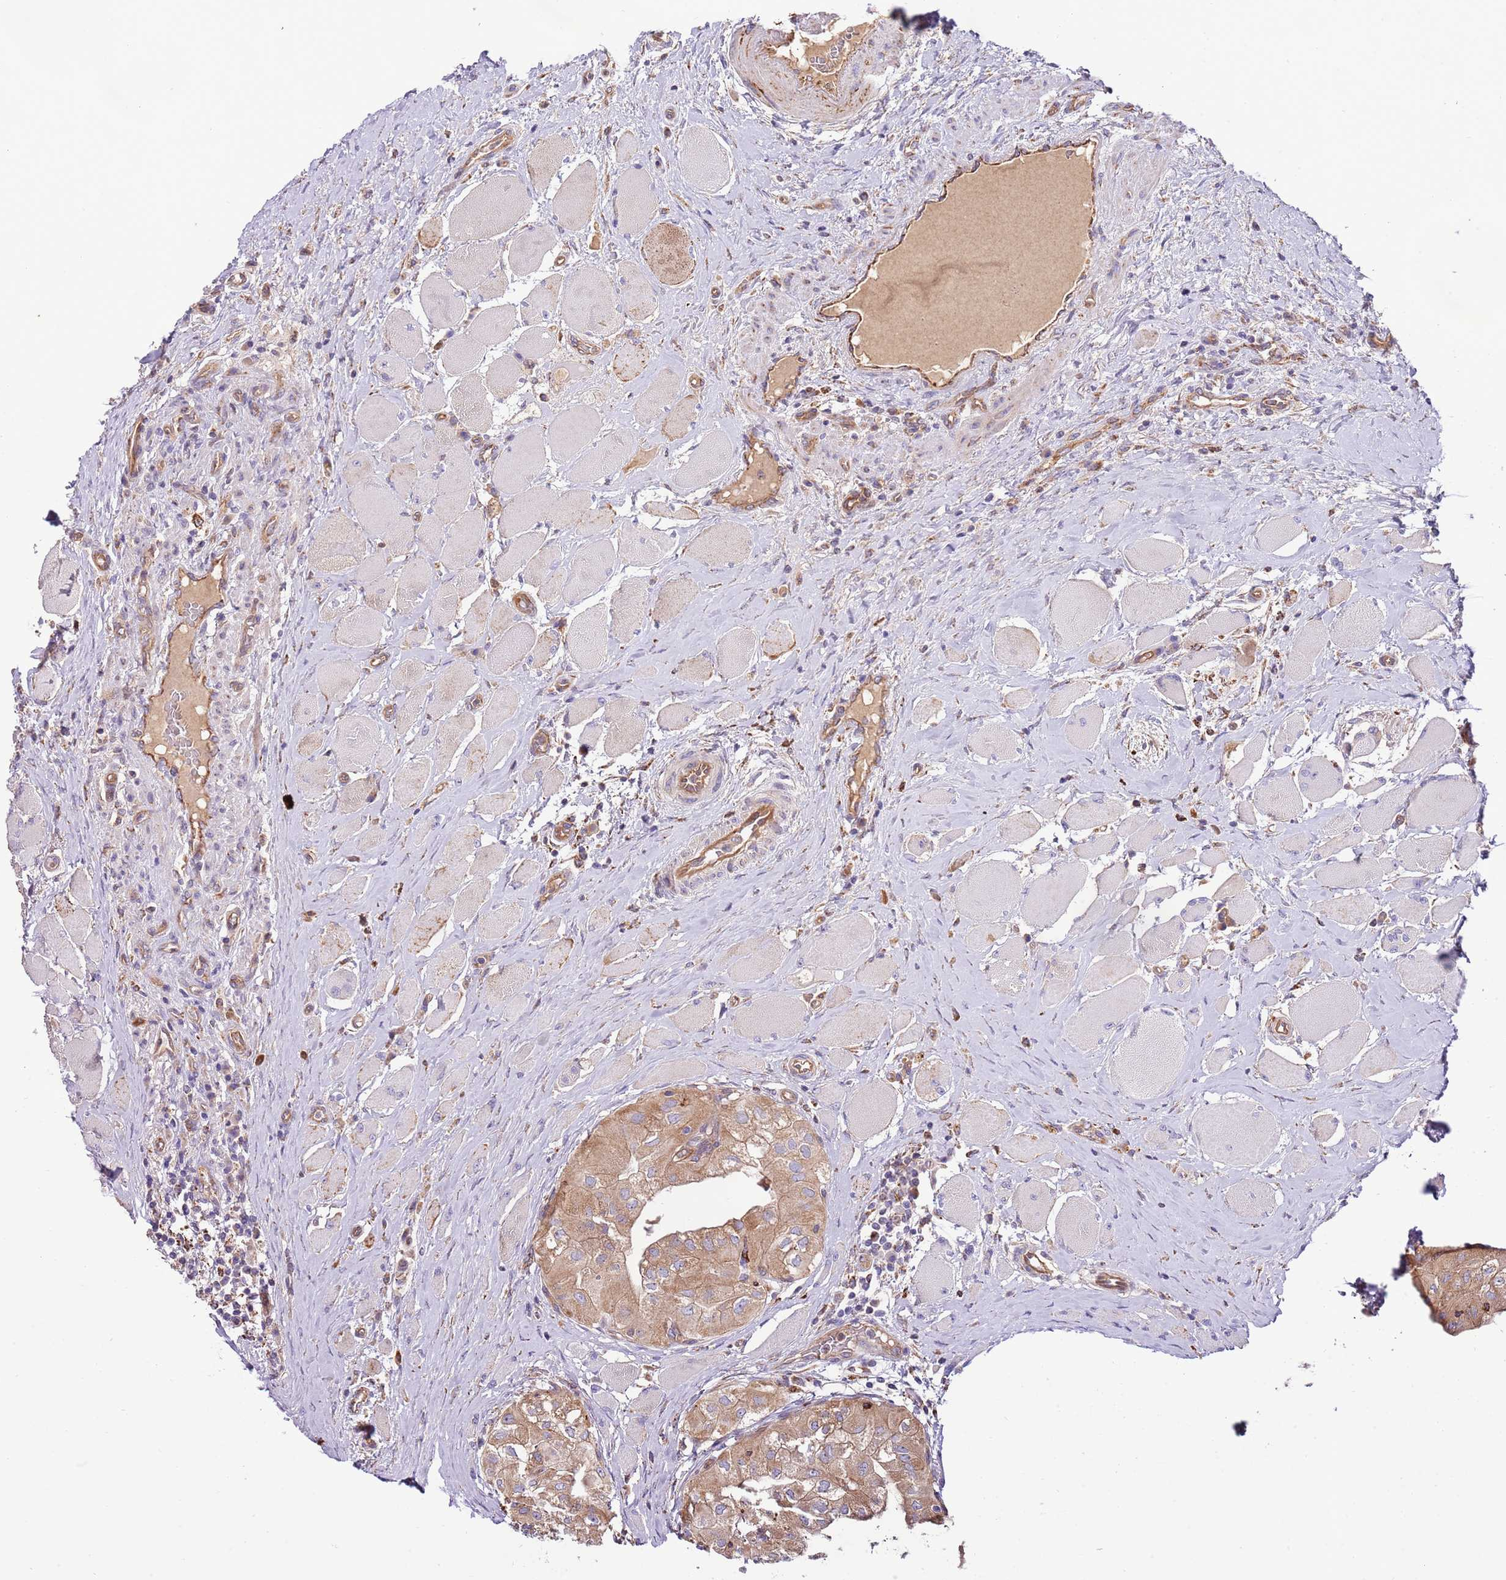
{"staining": {"intensity": "moderate", "quantity": ">75%", "location": "cytoplasmic/membranous"}, "tissue": "thyroid cancer", "cell_type": "Tumor cells", "image_type": "cancer", "snomed": [{"axis": "morphology", "description": "Papillary adenocarcinoma, NOS"}, {"axis": "topography", "description": "Thyroid gland"}], "caption": "Immunohistochemical staining of thyroid papillary adenocarcinoma shows moderate cytoplasmic/membranous protein positivity in approximately >75% of tumor cells.", "gene": "DOCK6", "patient": {"sex": "female", "age": 59}}